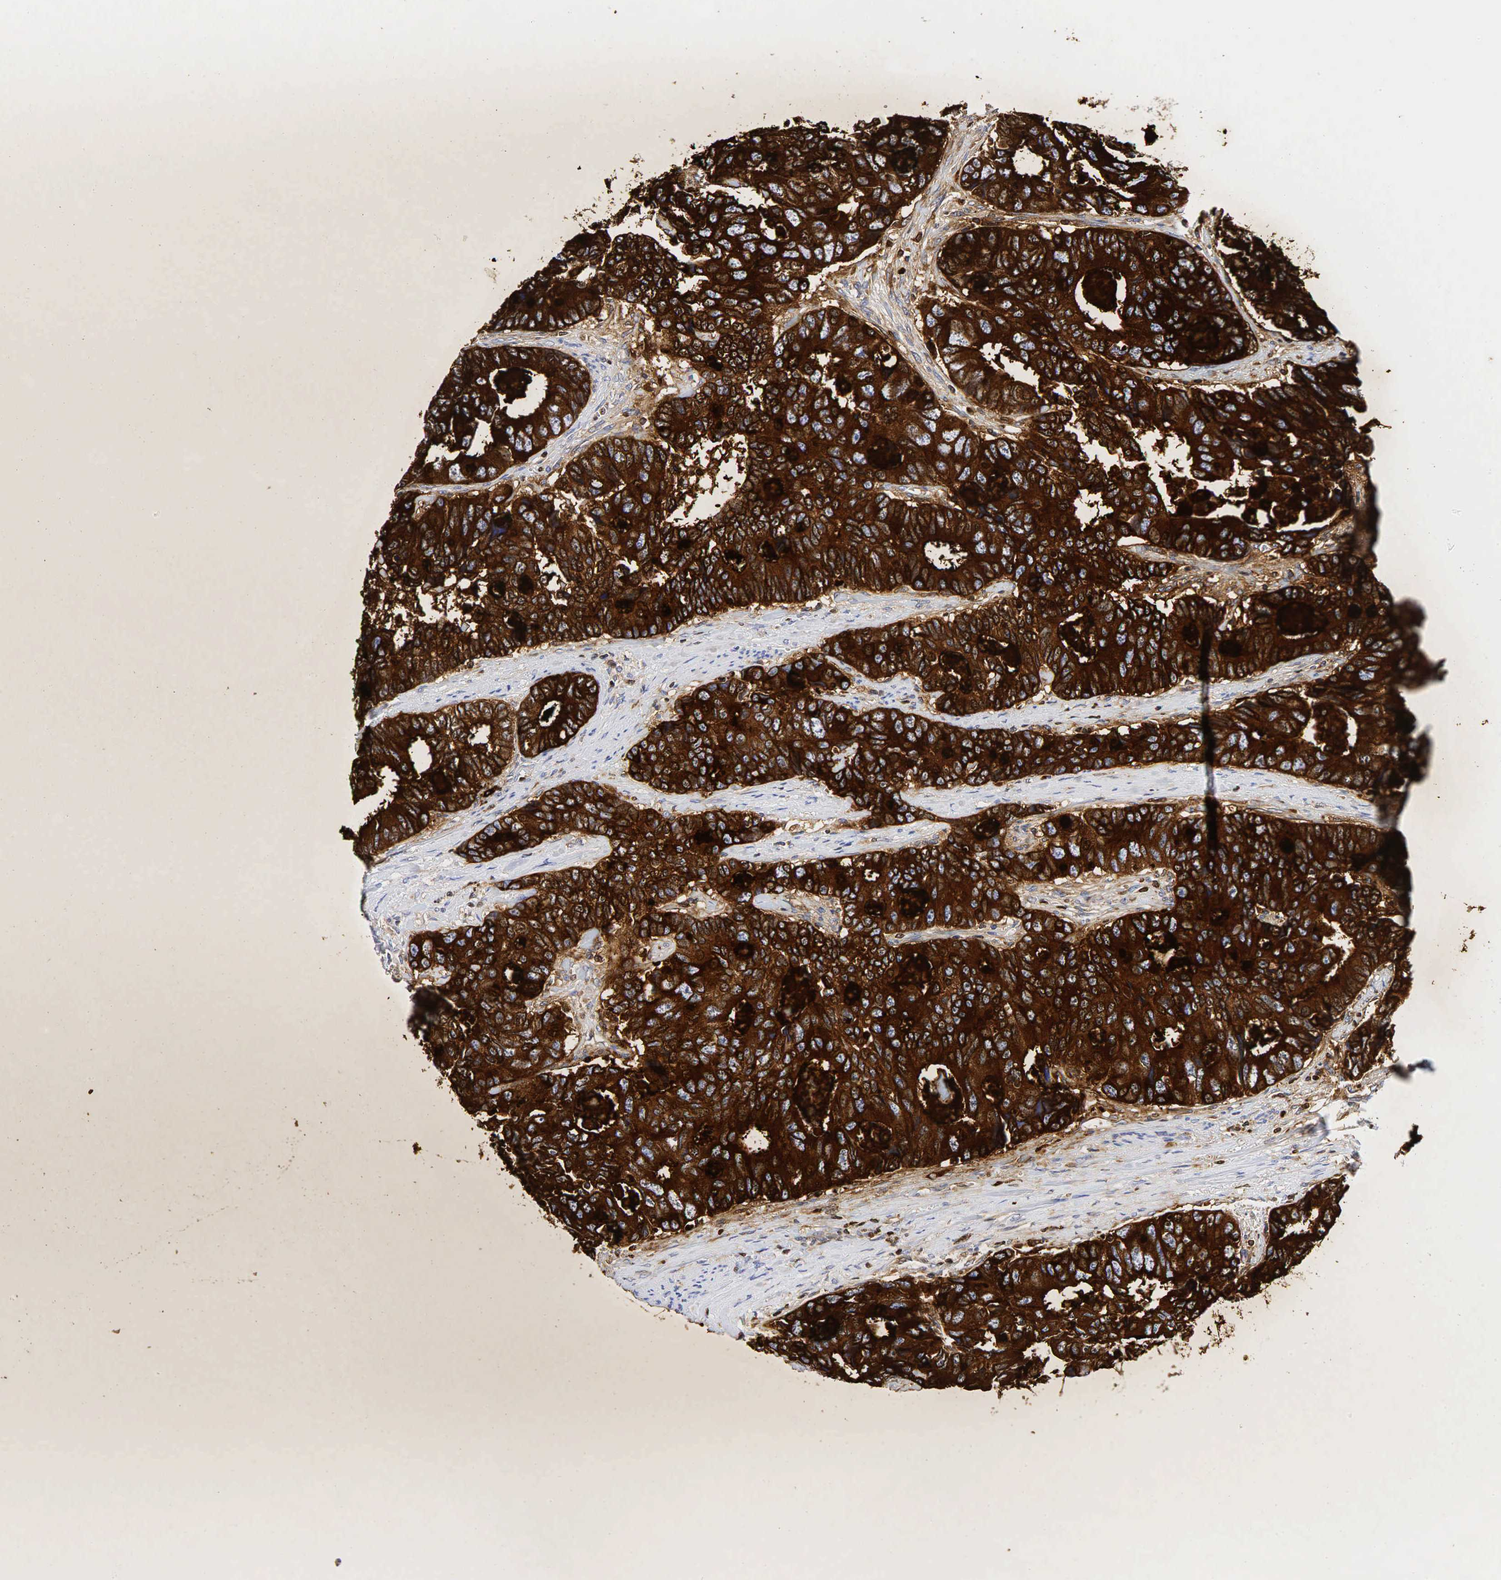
{"staining": {"intensity": "strong", "quantity": ">75%", "location": "cytoplasmic/membranous"}, "tissue": "colorectal cancer", "cell_type": "Tumor cells", "image_type": "cancer", "snomed": [{"axis": "morphology", "description": "Adenocarcinoma, NOS"}, {"axis": "topography", "description": "Rectum"}], "caption": "Protein positivity by immunohistochemistry (IHC) shows strong cytoplasmic/membranous expression in approximately >75% of tumor cells in colorectal cancer.", "gene": "CEACAM5", "patient": {"sex": "female", "age": 67}}